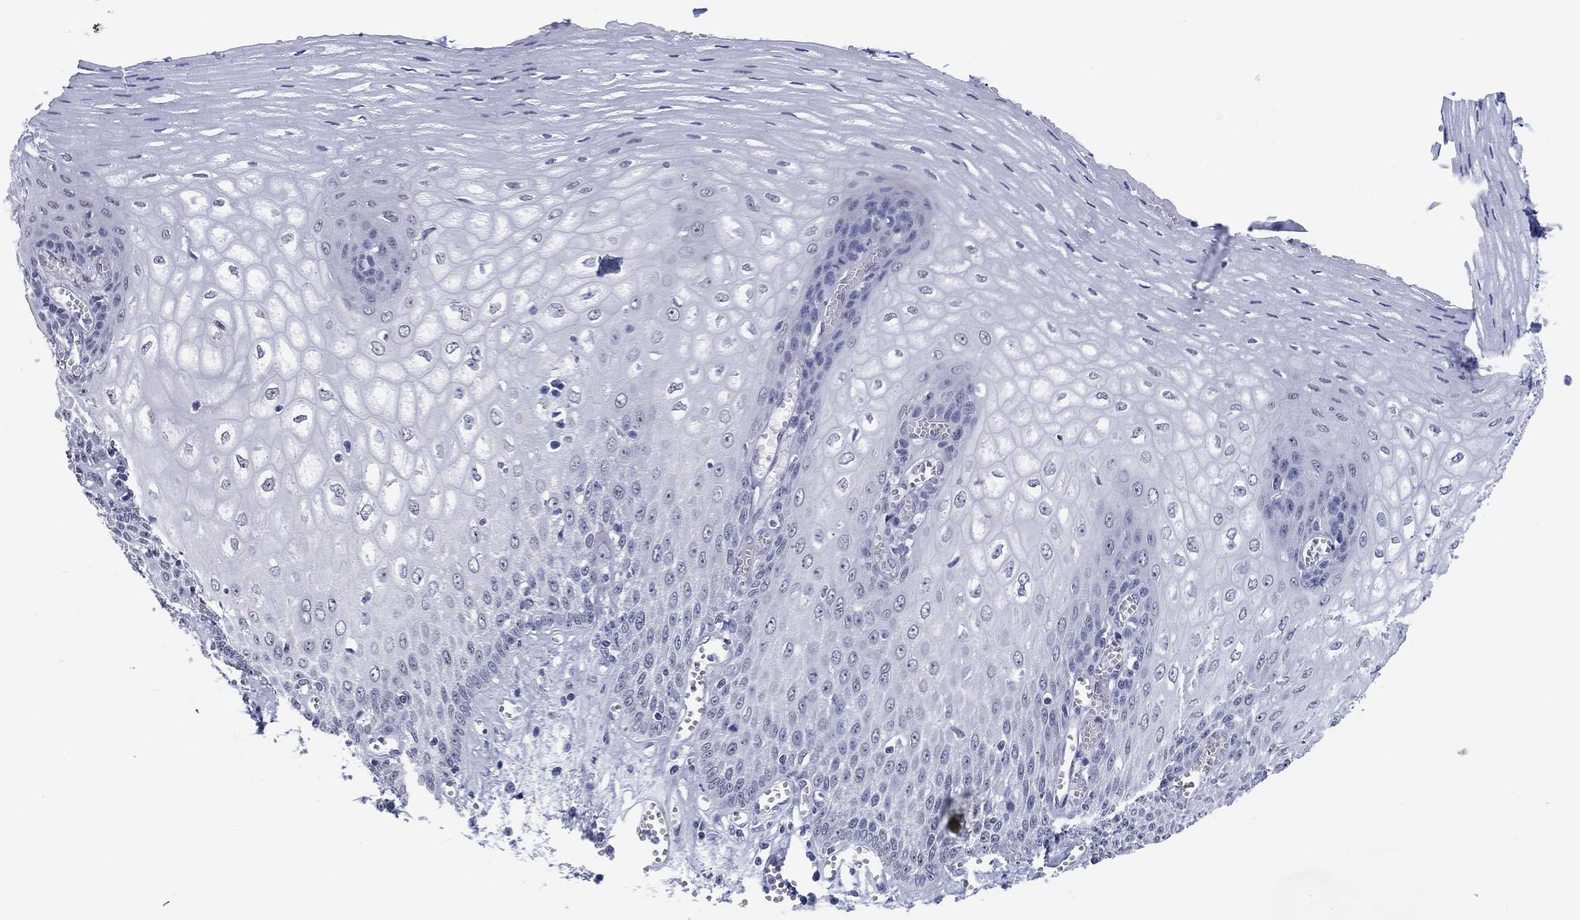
{"staining": {"intensity": "negative", "quantity": "none", "location": "none"}, "tissue": "esophagus", "cell_type": "Squamous epithelial cells", "image_type": "normal", "snomed": [{"axis": "morphology", "description": "Normal tissue, NOS"}, {"axis": "topography", "description": "Esophagus"}], "caption": "High magnification brightfield microscopy of normal esophagus stained with DAB (brown) and counterstained with hematoxylin (blue): squamous epithelial cells show no significant positivity. (IHC, brightfield microscopy, high magnification).", "gene": "OTUB2", "patient": {"sex": "male", "age": 58}}